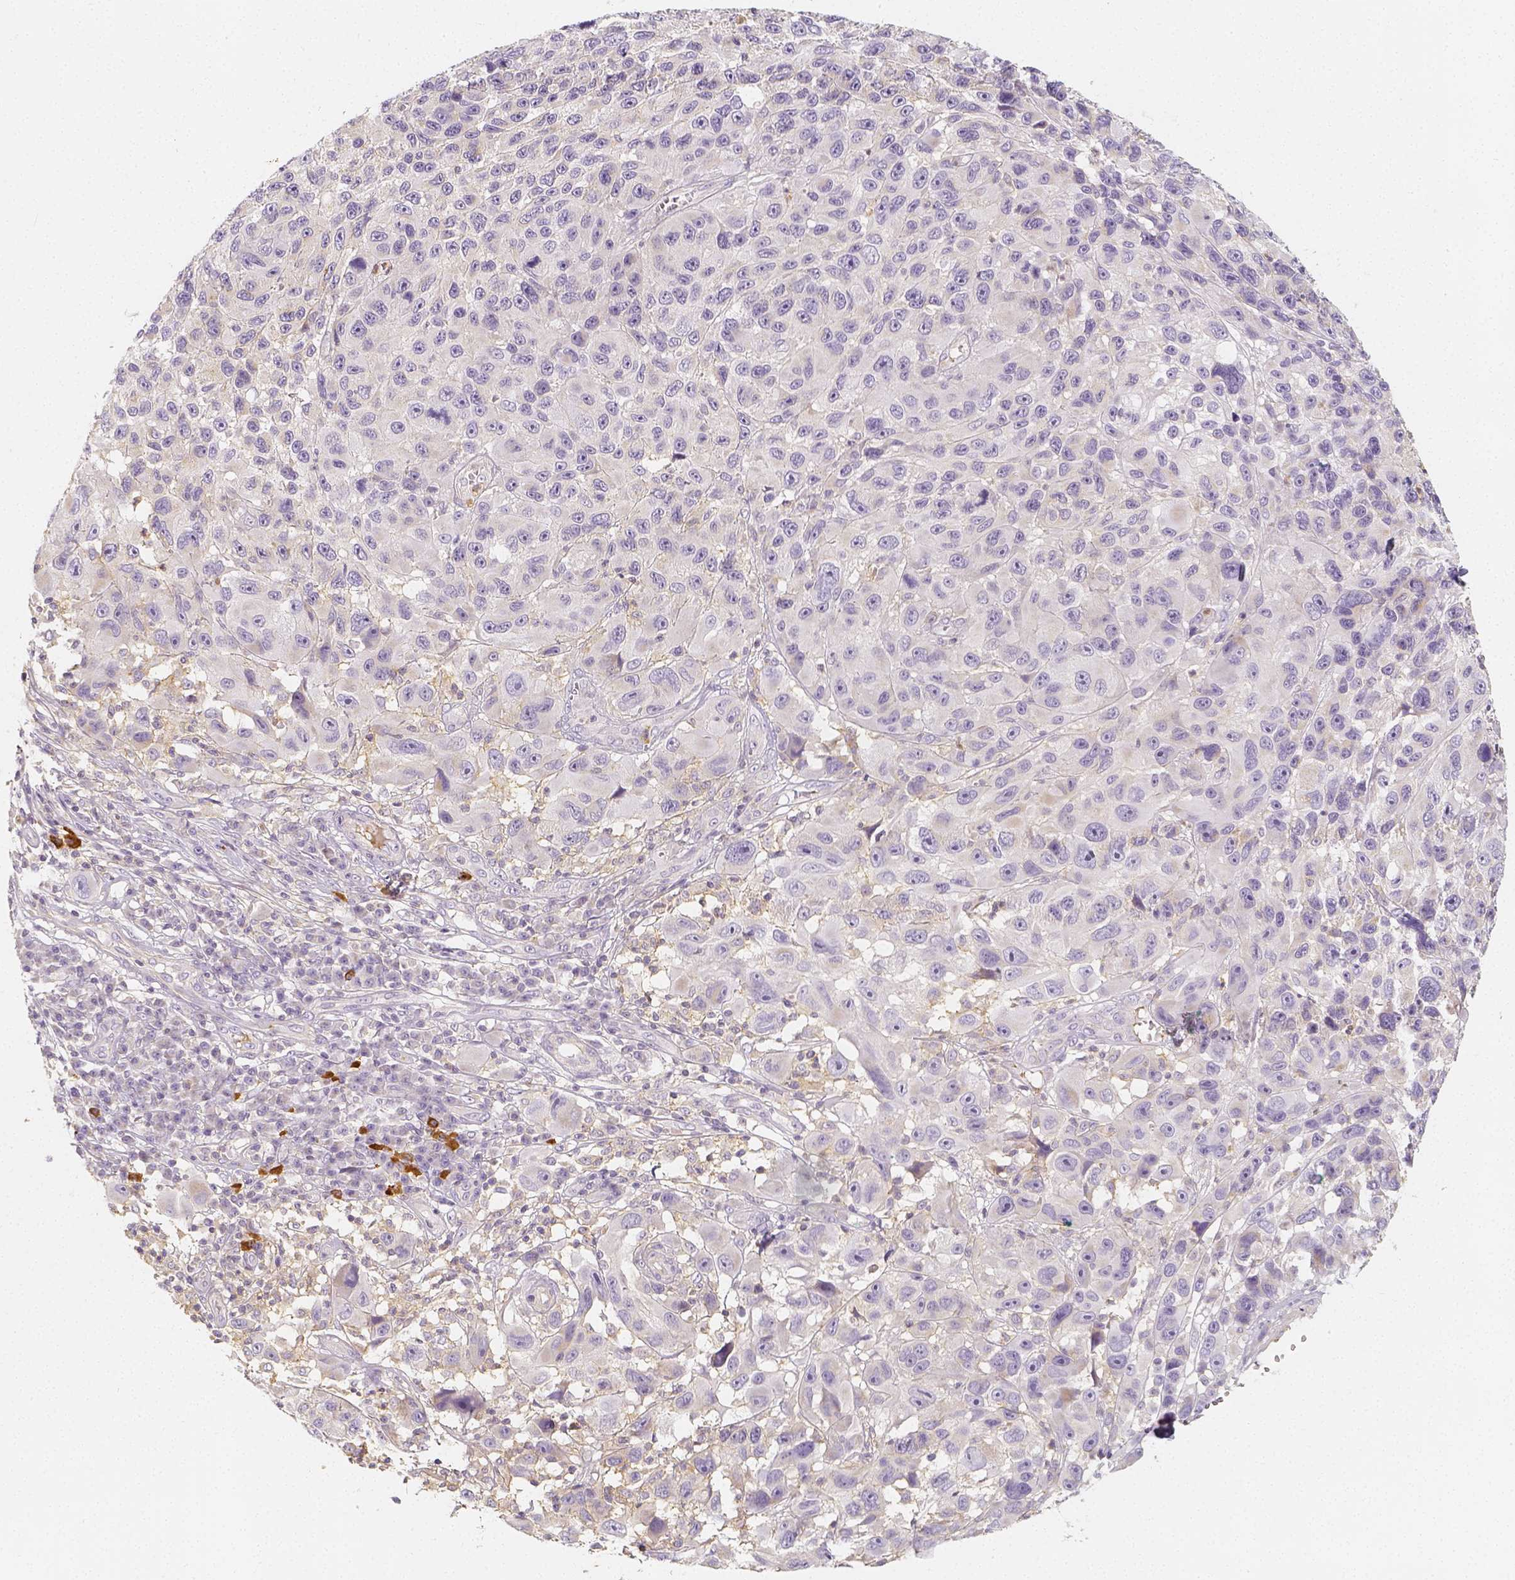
{"staining": {"intensity": "negative", "quantity": "none", "location": "none"}, "tissue": "melanoma", "cell_type": "Tumor cells", "image_type": "cancer", "snomed": [{"axis": "morphology", "description": "Malignant melanoma, NOS"}, {"axis": "topography", "description": "Skin"}], "caption": "Immunohistochemical staining of malignant melanoma shows no significant positivity in tumor cells.", "gene": "PTPRJ", "patient": {"sex": "male", "age": 53}}